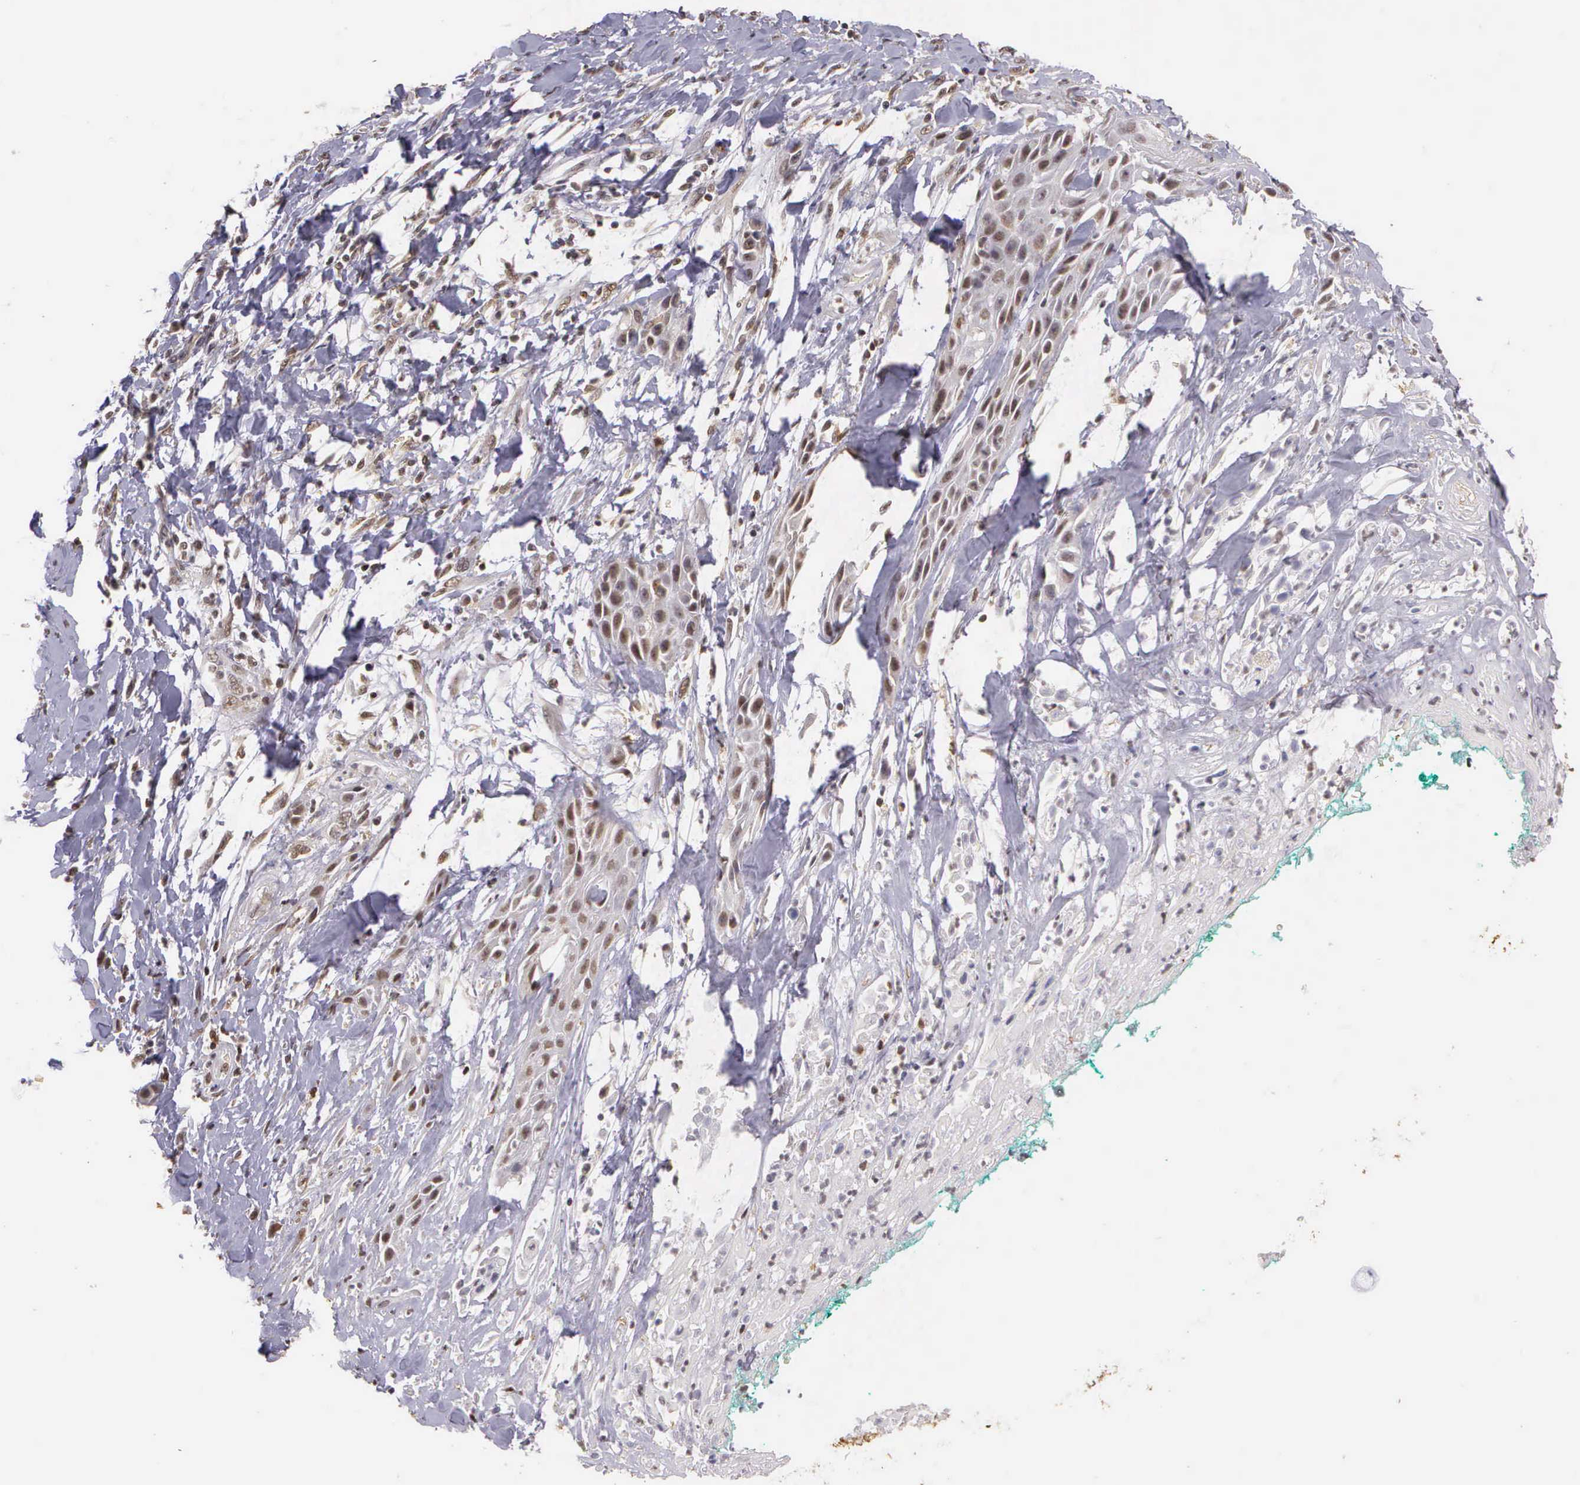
{"staining": {"intensity": "weak", "quantity": ">75%", "location": "nuclear"}, "tissue": "skin cancer", "cell_type": "Tumor cells", "image_type": "cancer", "snomed": [{"axis": "morphology", "description": "Squamous cell carcinoma, NOS"}, {"axis": "topography", "description": "Skin"}, {"axis": "topography", "description": "Anal"}], "caption": "This is an image of immunohistochemistry (IHC) staining of skin cancer, which shows weak positivity in the nuclear of tumor cells.", "gene": "ARMCX5", "patient": {"sex": "male", "age": 64}}